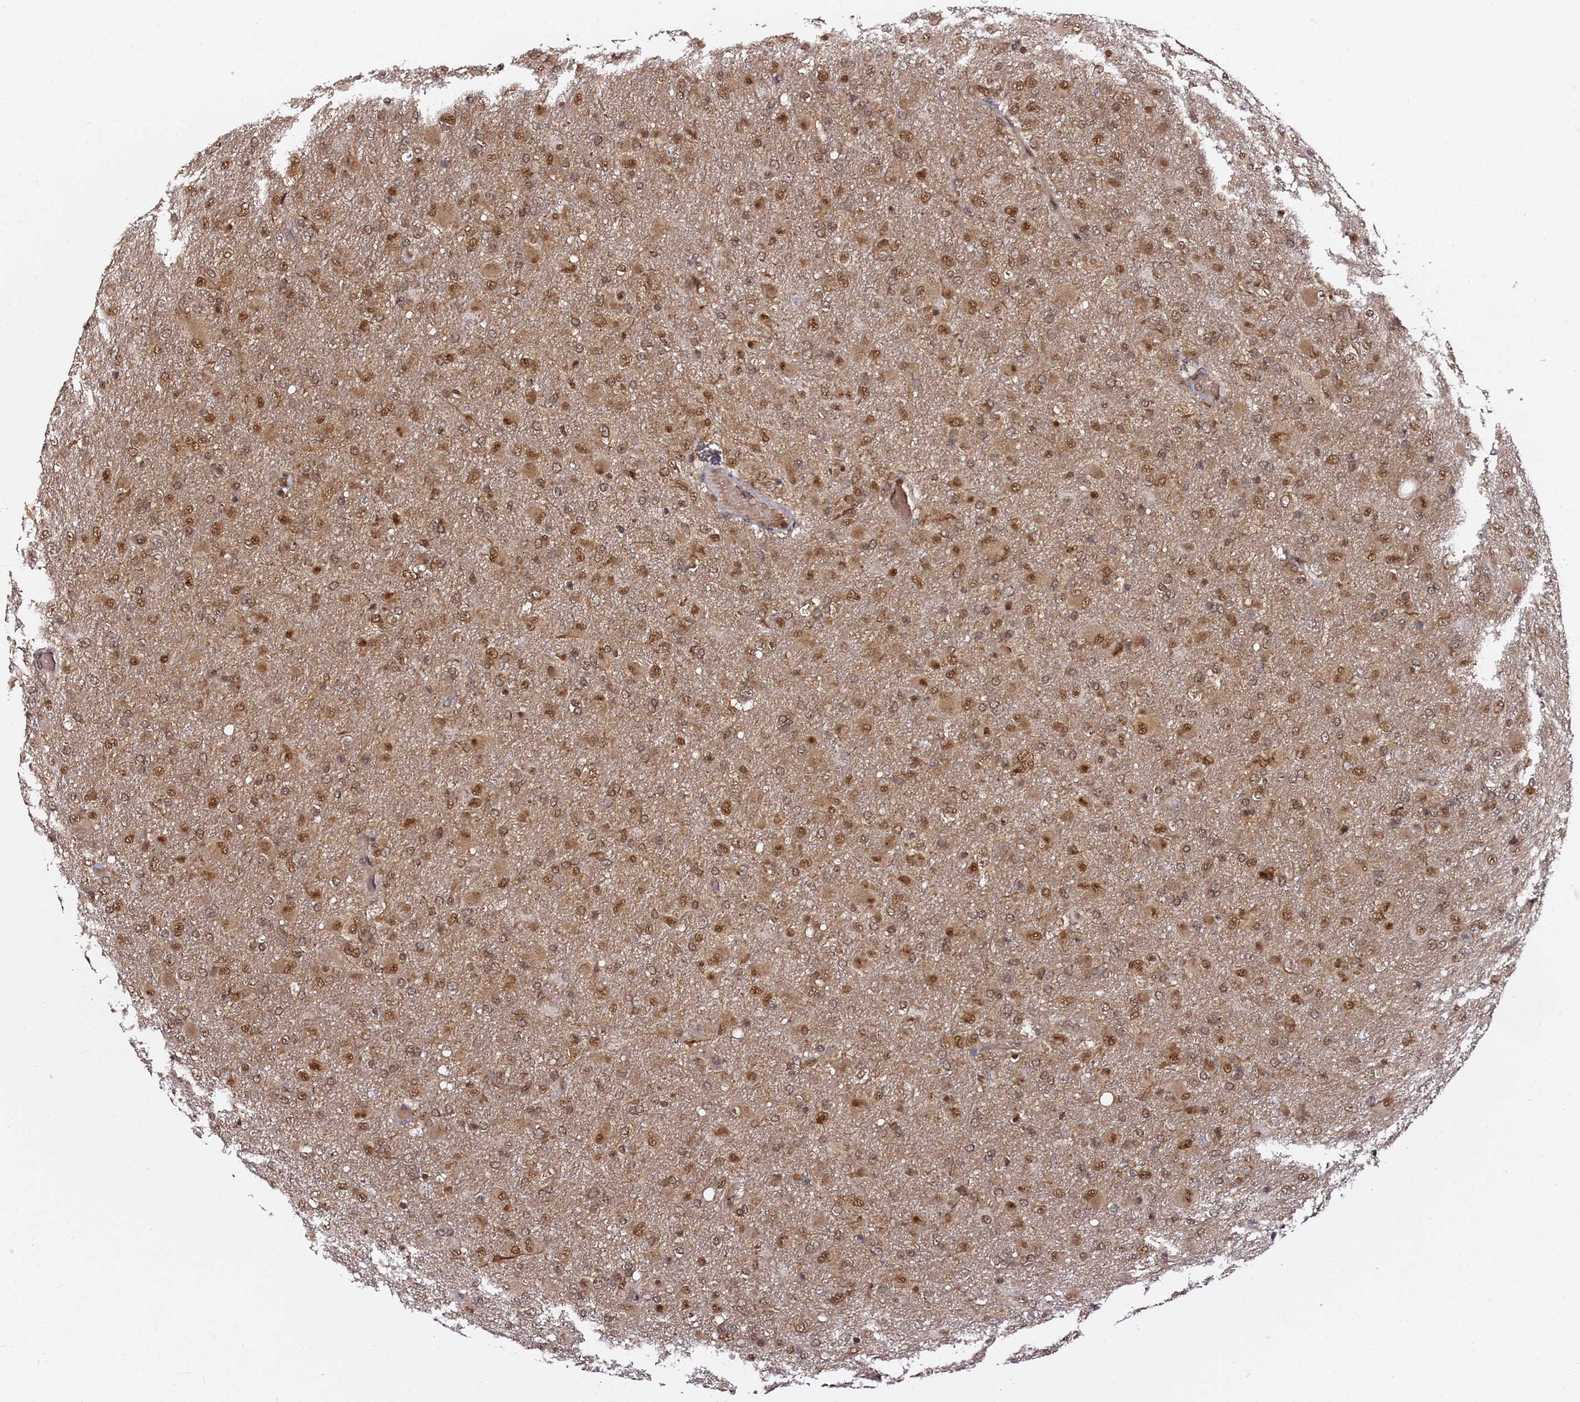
{"staining": {"intensity": "moderate", "quantity": ">75%", "location": "nuclear"}, "tissue": "glioma", "cell_type": "Tumor cells", "image_type": "cancer", "snomed": [{"axis": "morphology", "description": "Glioma, malignant, Low grade"}, {"axis": "topography", "description": "Brain"}], "caption": "Immunohistochemical staining of human glioma demonstrates medium levels of moderate nuclear staining in approximately >75% of tumor cells.", "gene": "RGS18", "patient": {"sex": "male", "age": 65}}